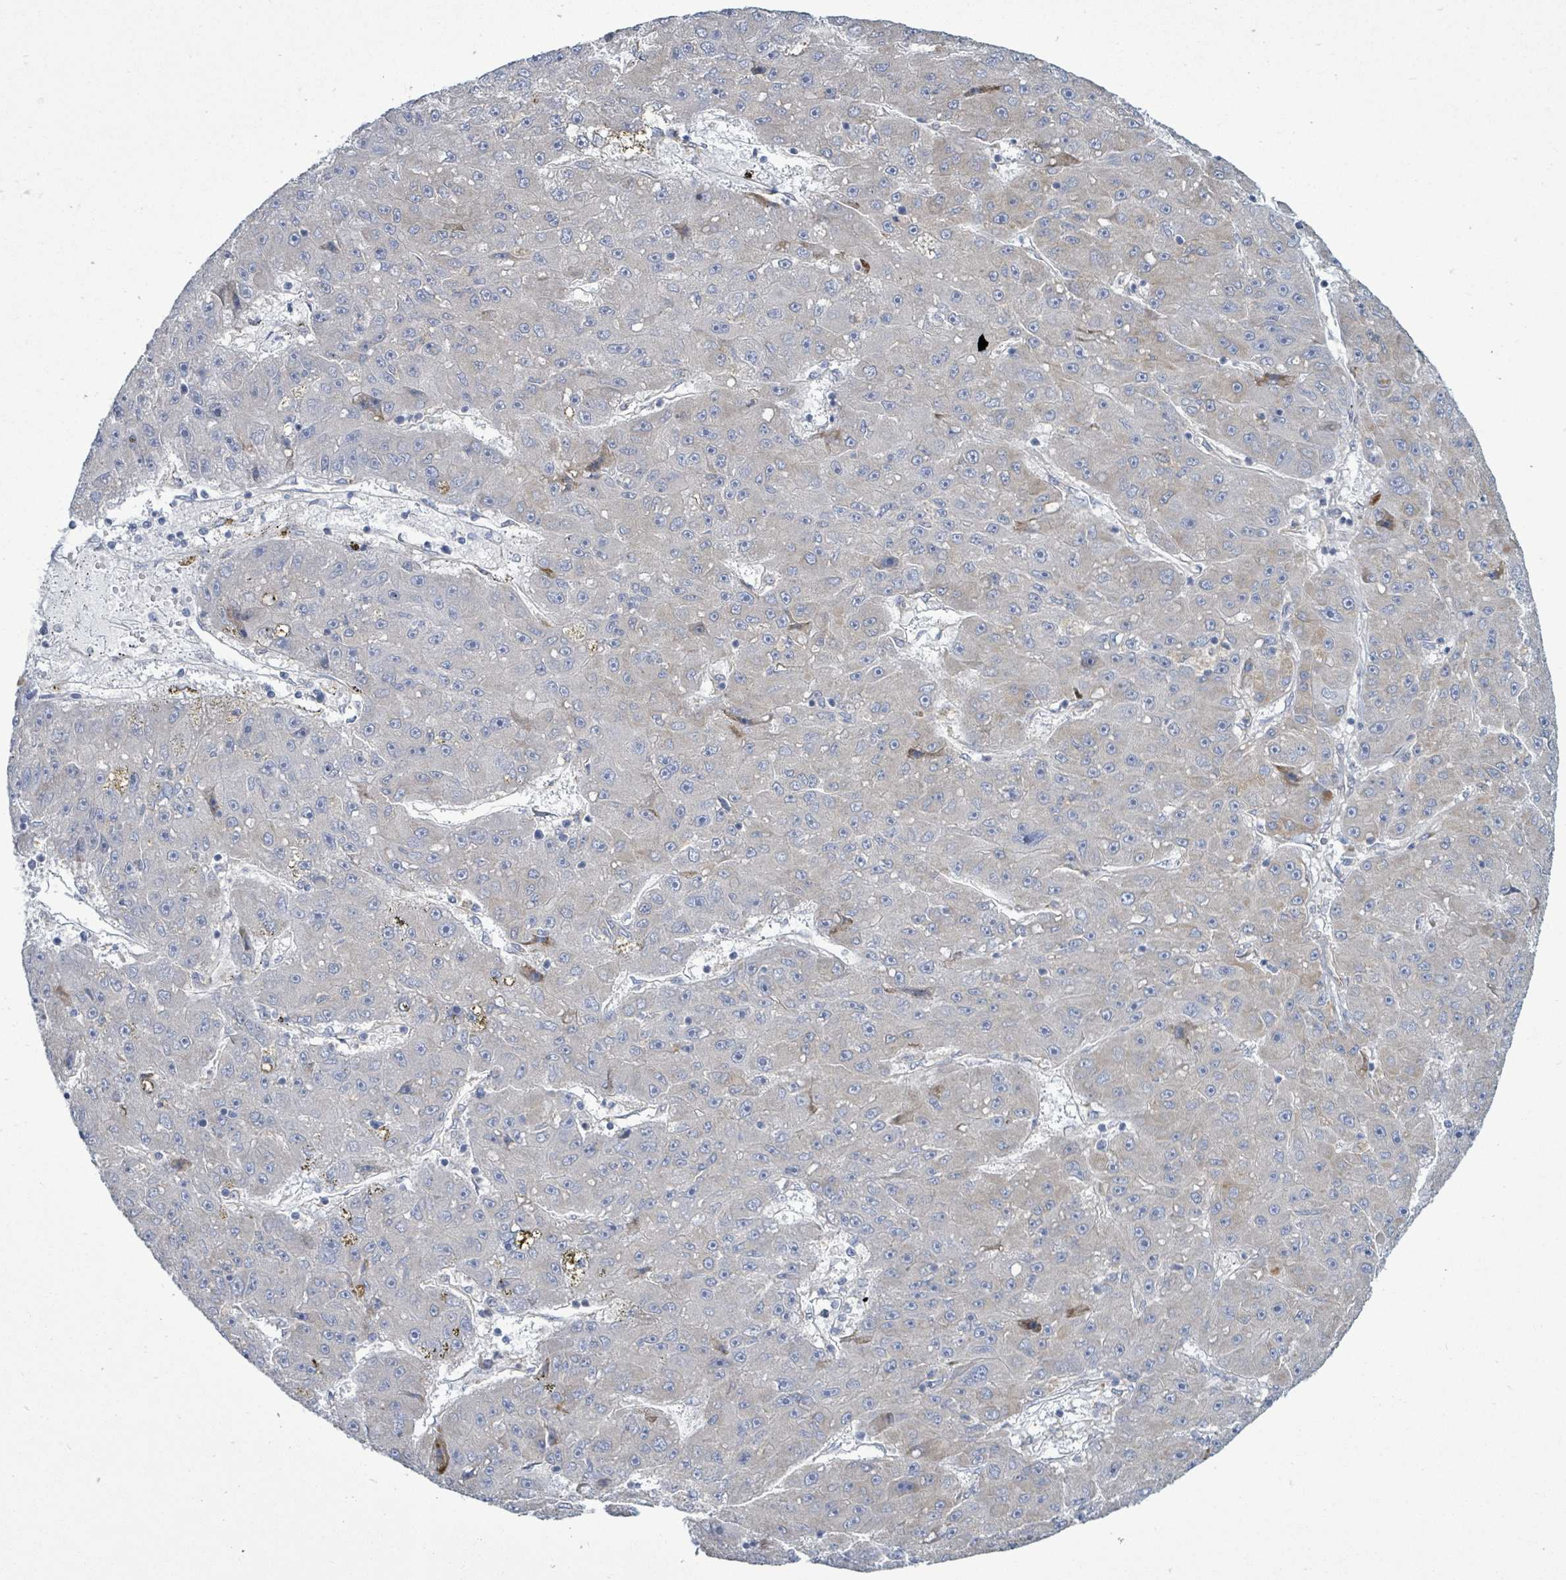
{"staining": {"intensity": "weak", "quantity": "<25%", "location": "cytoplasmic/membranous"}, "tissue": "liver cancer", "cell_type": "Tumor cells", "image_type": "cancer", "snomed": [{"axis": "morphology", "description": "Carcinoma, Hepatocellular, NOS"}, {"axis": "topography", "description": "Liver"}], "caption": "Immunohistochemistry (IHC) micrograph of liver hepatocellular carcinoma stained for a protein (brown), which reveals no expression in tumor cells.", "gene": "SIRPB1", "patient": {"sex": "male", "age": 67}}